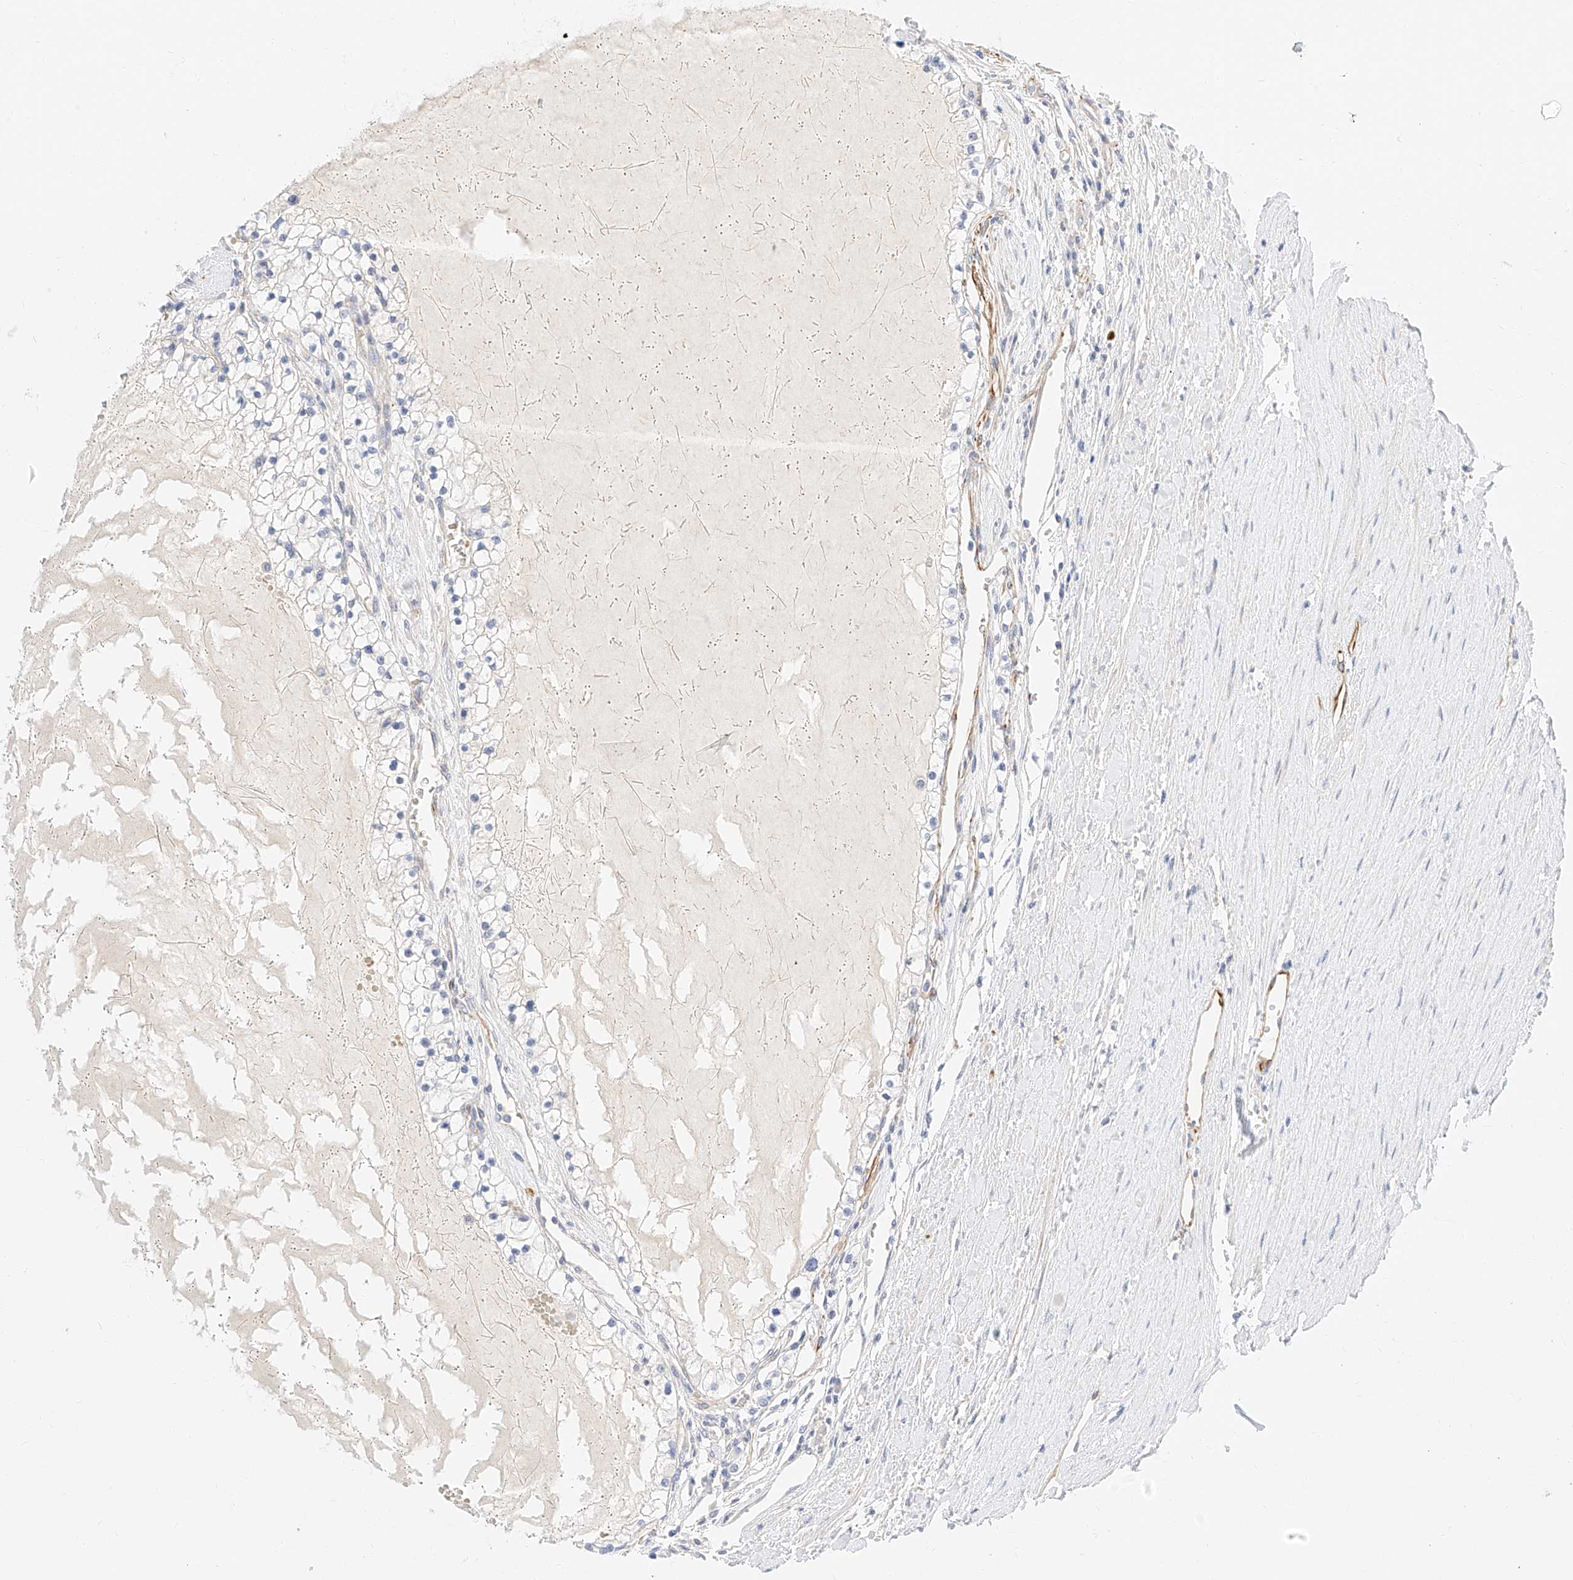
{"staining": {"intensity": "negative", "quantity": "none", "location": "none"}, "tissue": "renal cancer", "cell_type": "Tumor cells", "image_type": "cancer", "snomed": [{"axis": "morphology", "description": "Normal tissue, NOS"}, {"axis": "morphology", "description": "Adenocarcinoma, NOS"}, {"axis": "topography", "description": "Kidney"}], "caption": "DAB immunohistochemical staining of human renal adenocarcinoma displays no significant positivity in tumor cells.", "gene": "CDCP2", "patient": {"sex": "male", "age": 68}}